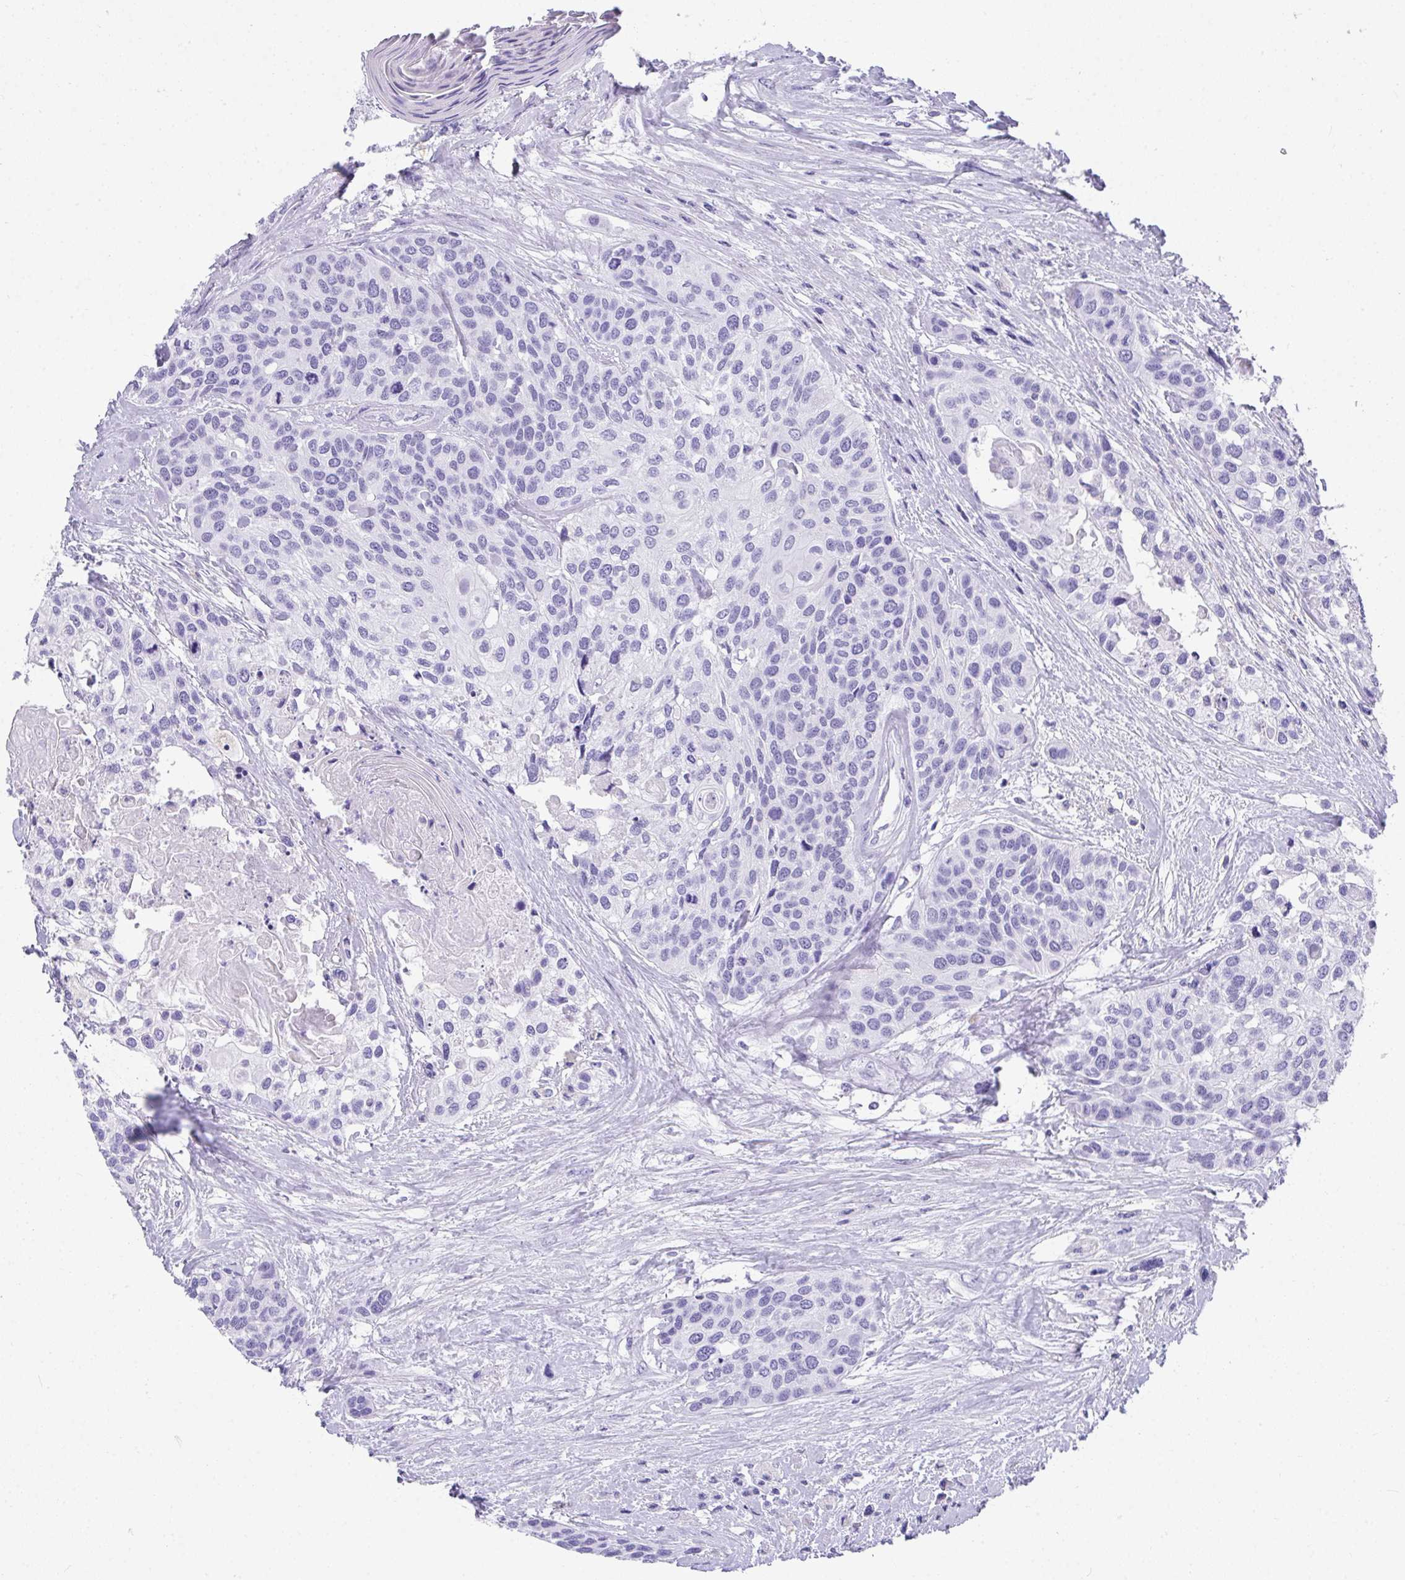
{"staining": {"intensity": "negative", "quantity": "none", "location": "none"}, "tissue": "head and neck cancer", "cell_type": "Tumor cells", "image_type": "cancer", "snomed": [{"axis": "morphology", "description": "Squamous cell carcinoma, NOS"}, {"axis": "topography", "description": "Head-Neck"}], "caption": "DAB (3,3'-diaminobenzidine) immunohistochemical staining of head and neck cancer (squamous cell carcinoma) shows no significant staining in tumor cells.", "gene": "AVIL", "patient": {"sex": "female", "age": 50}}